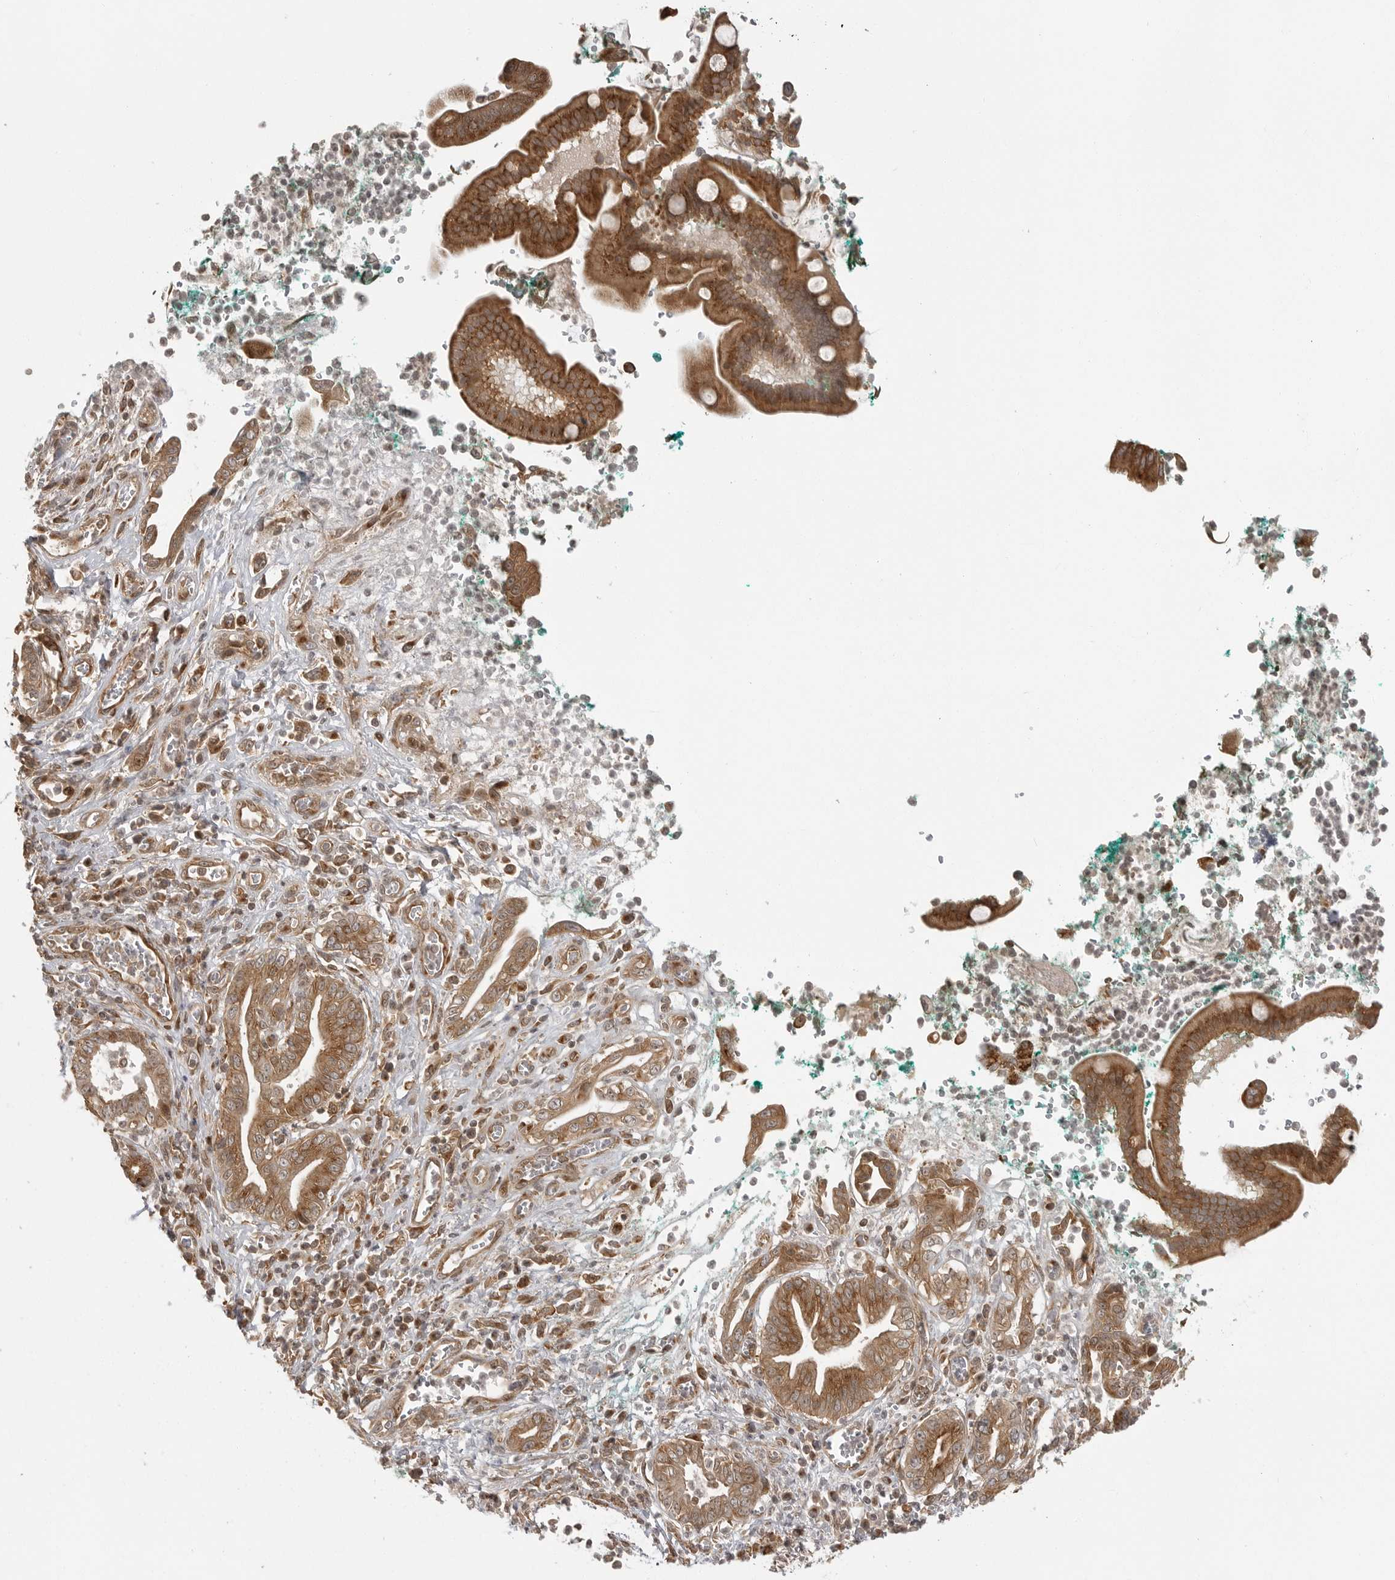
{"staining": {"intensity": "moderate", "quantity": ">75%", "location": "cytoplasmic/membranous"}, "tissue": "pancreatic cancer", "cell_type": "Tumor cells", "image_type": "cancer", "snomed": [{"axis": "morphology", "description": "Adenocarcinoma, NOS"}, {"axis": "topography", "description": "Pancreas"}], "caption": "The histopathology image exhibits staining of pancreatic cancer (adenocarcinoma), revealing moderate cytoplasmic/membranous protein positivity (brown color) within tumor cells. The staining was performed using DAB (3,3'-diaminobenzidine) to visualize the protein expression in brown, while the nuclei were stained in blue with hematoxylin (Magnification: 20x).", "gene": "FAT3", "patient": {"sex": "male", "age": 78}}